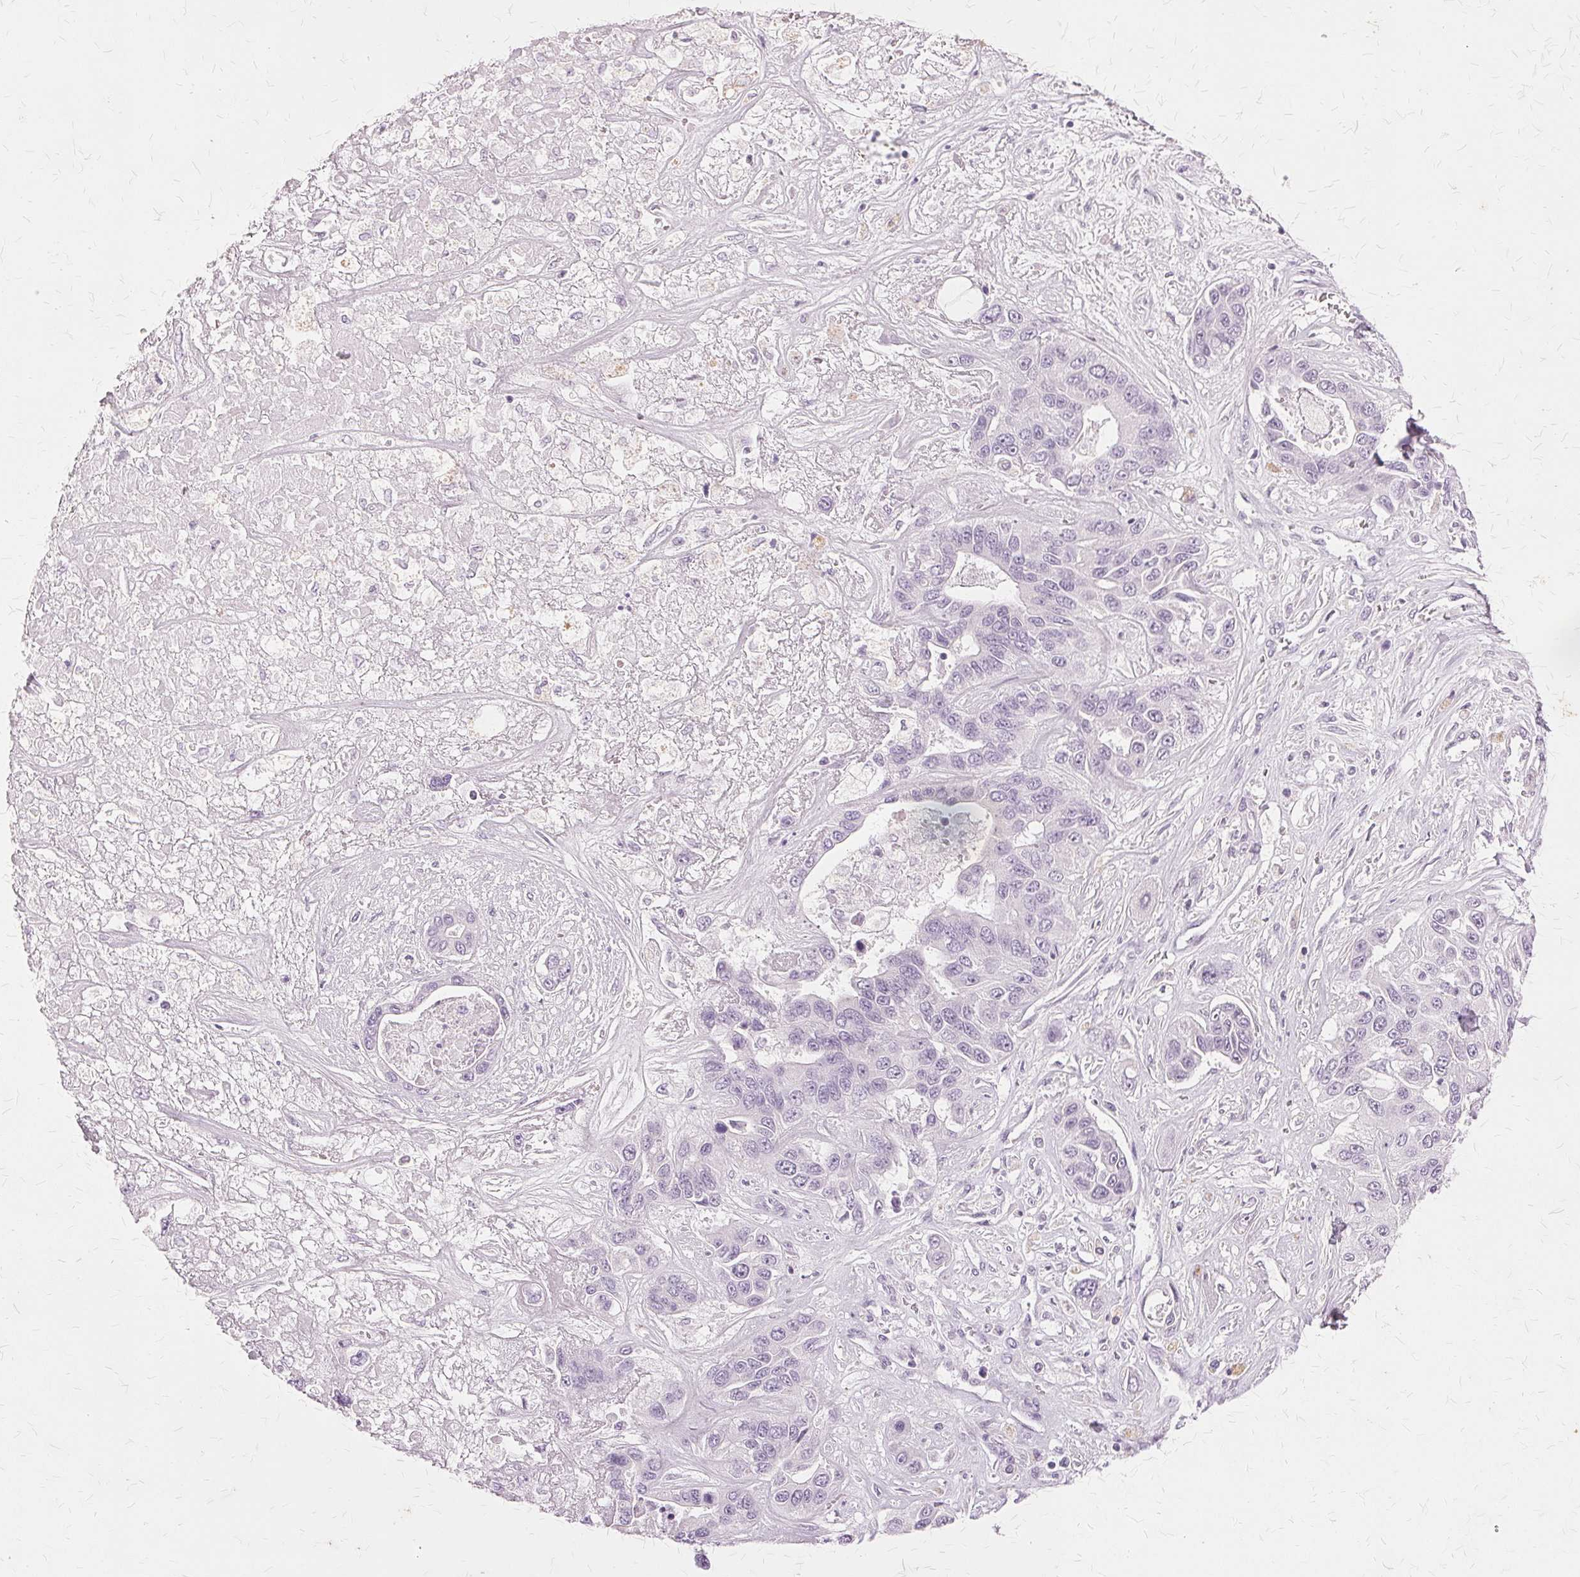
{"staining": {"intensity": "negative", "quantity": "none", "location": "none"}, "tissue": "liver cancer", "cell_type": "Tumor cells", "image_type": "cancer", "snomed": [{"axis": "morphology", "description": "Cholangiocarcinoma"}, {"axis": "topography", "description": "Liver"}], "caption": "Liver cholangiocarcinoma was stained to show a protein in brown. There is no significant expression in tumor cells.", "gene": "SLC45A3", "patient": {"sex": "female", "age": 52}}